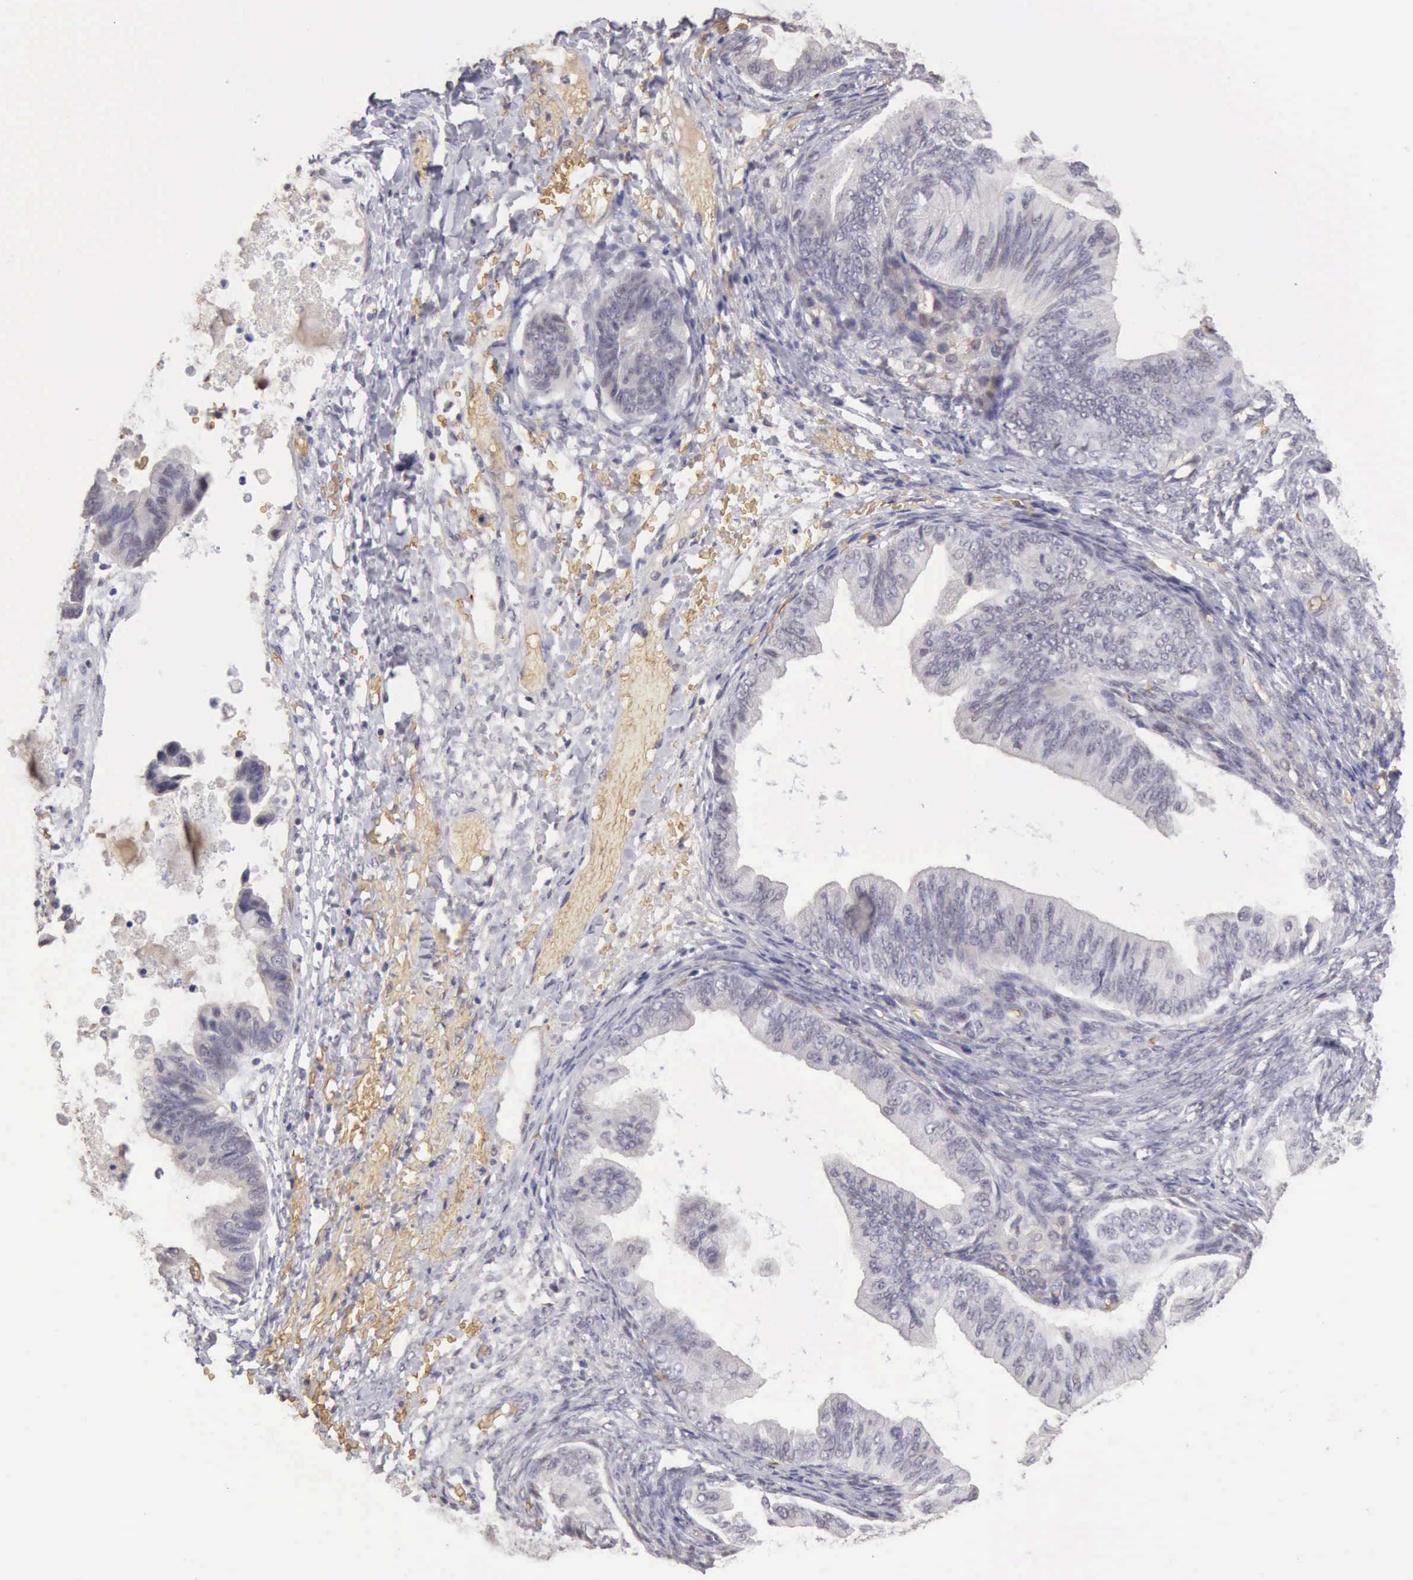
{"staining": {"intensity": "negative", "quantity": "none", "location": "none"}, "tissue": "ovarian cancer", "cell_type": "Tumor cells", "image_type": "cancer", "snomed": [{"axis": "morphology", "description": "Cystadenocarcinoma, mucinous, NOS"}, {"axis": "topography", "description": "Ovary"}], "caption": "This is an immunohistochemistry image of human ovarian cancer (mucinous cystadenocarcinoma). There is no staining in tumor cells.", "gene": "CFI", "patient": {"sex": "female", "age": 36}}